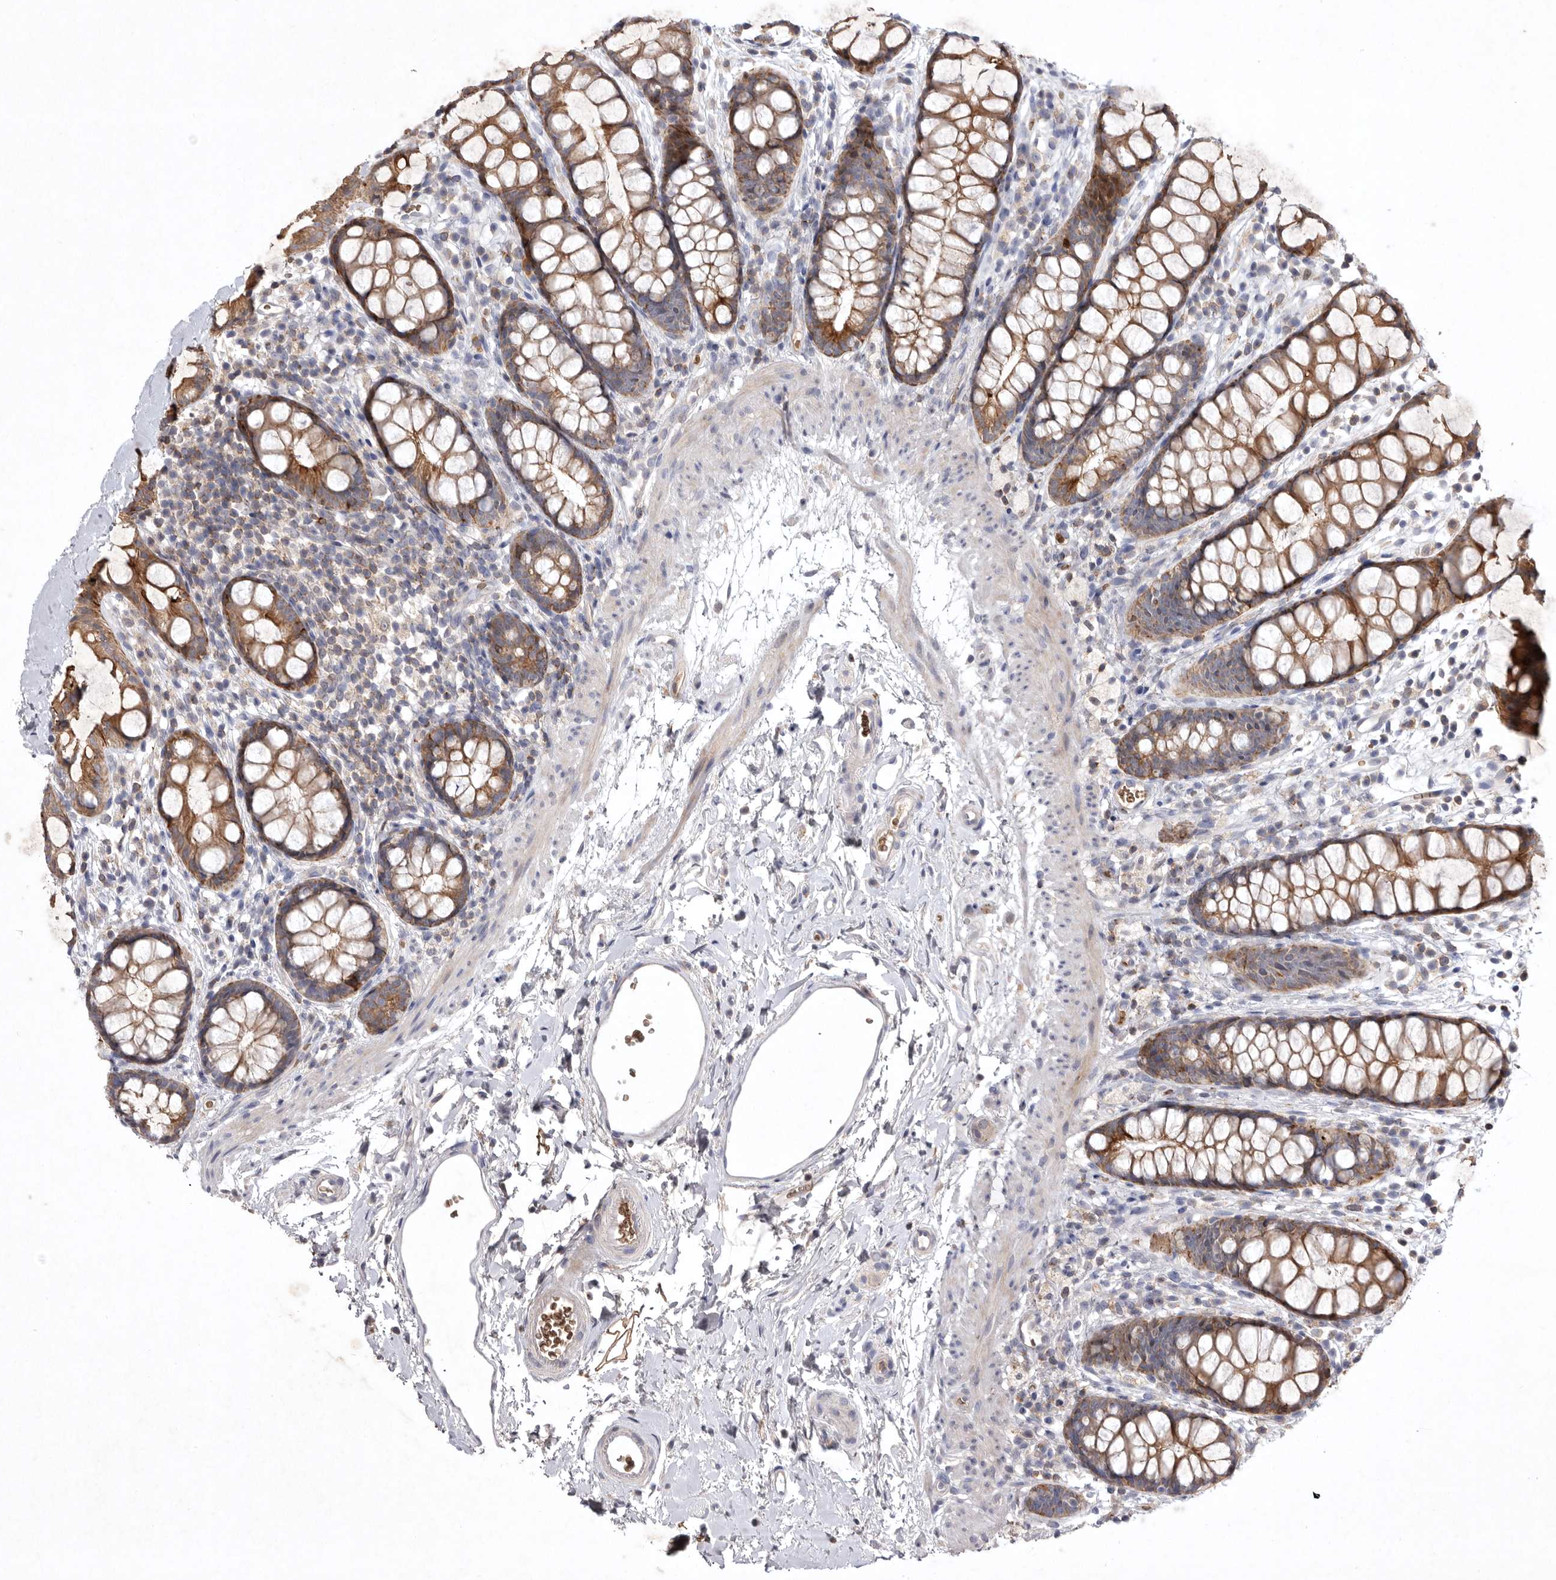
{"staining": {"intensity": "moderate", "quantity": ">75%", "location": "cytoplasmic/membranous"}, "tissue": "rectum", "cell_type": "Glandular cells", "image_type": "normal", "snomed": [{"axis": "morphology", "description": "Normal tissue, NOS"}, {"axis": "topography", "description": "Rectum"}], "caption": "This photomicrograph displays benign rectum stained with immunohistochemistry to label a protein in brown. The cytoplasmic/membranous of glandular cells show moderate positivity for the protein. Nuclei are counter-stained blue.", "gene": "TNFSF14", "patient": {"sex": "female", "age": 65}}